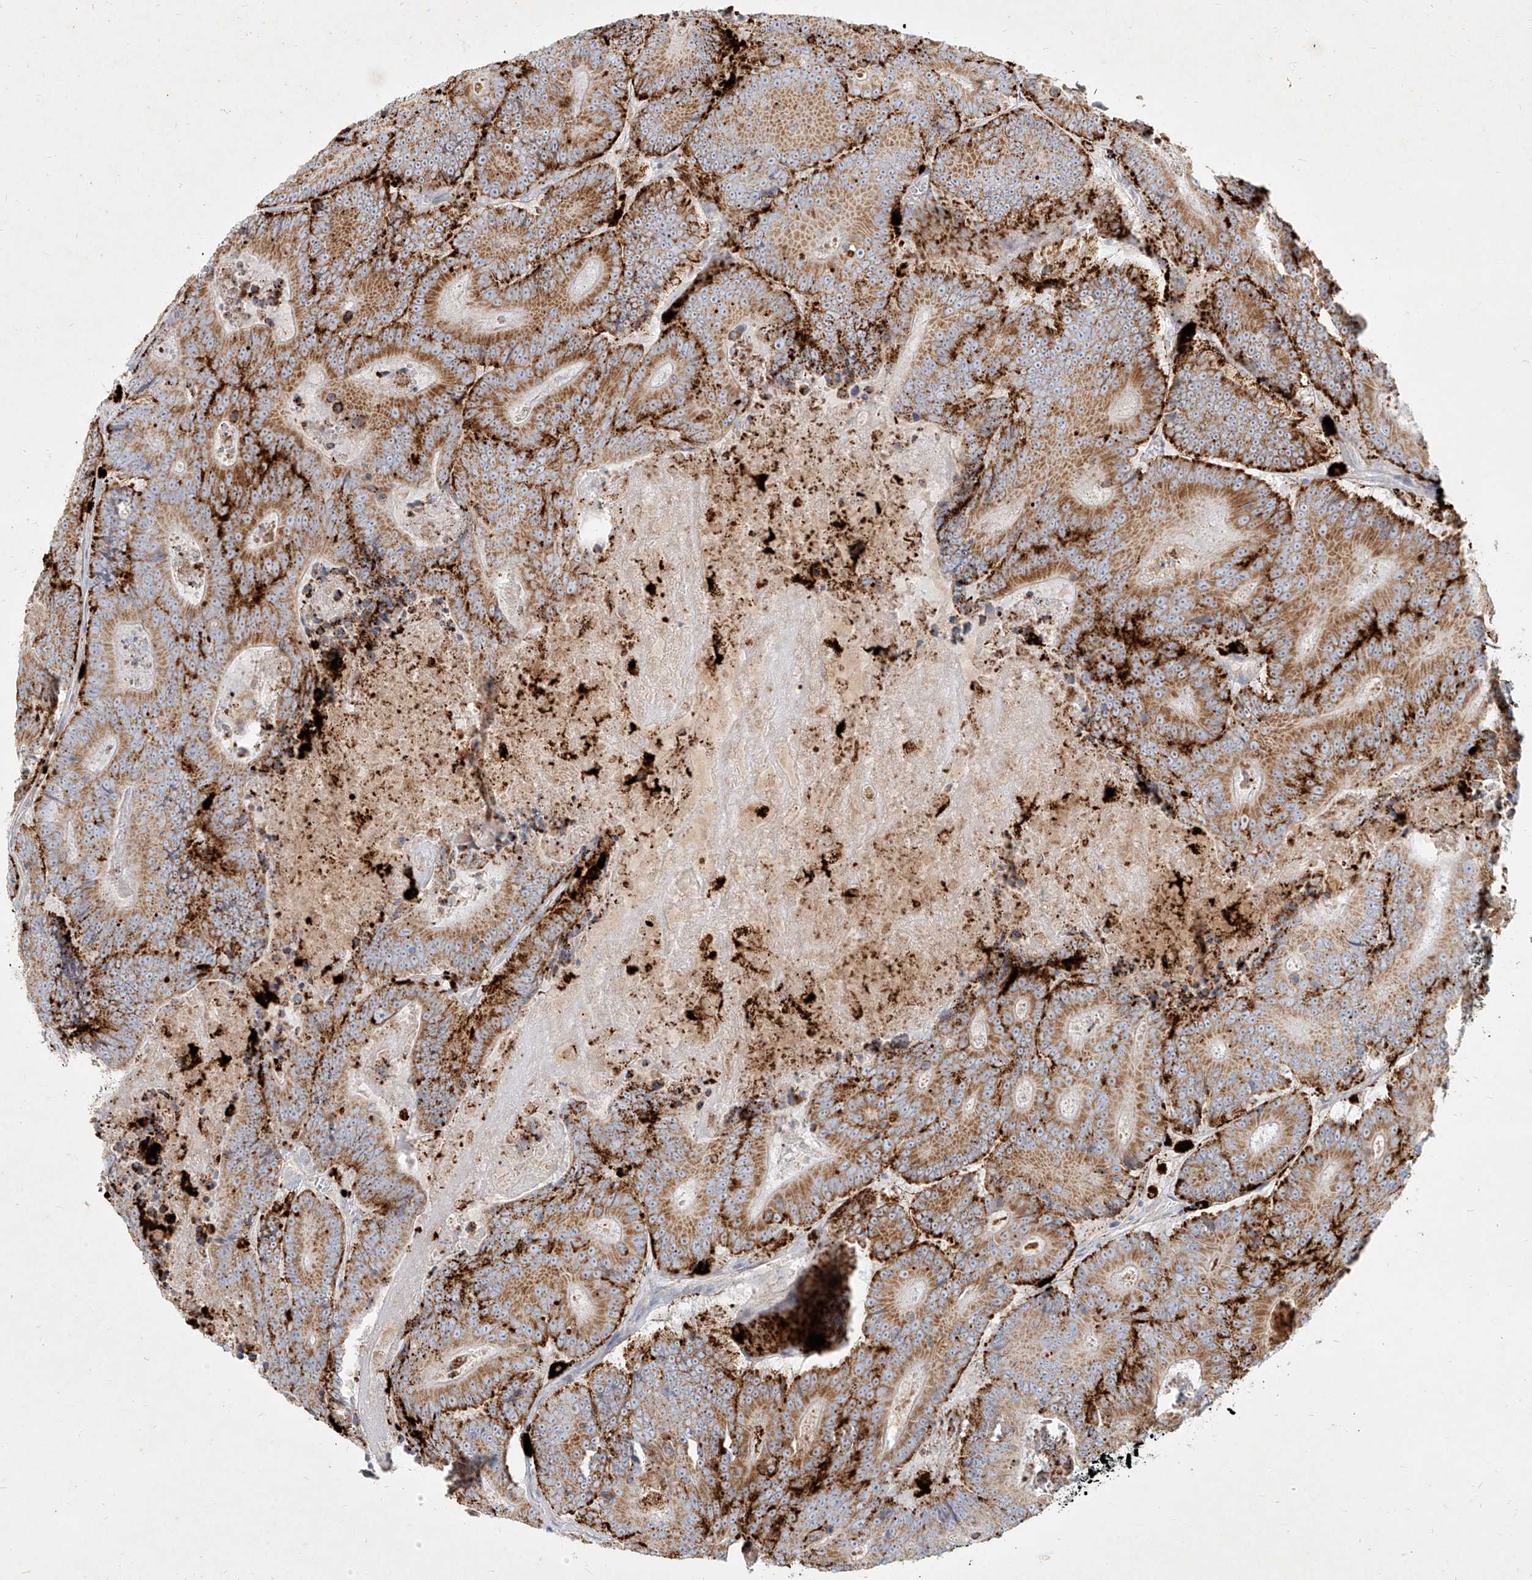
{"staining": {"intensity": "moderate", "quantity": ">75%", "location": "cytoplasmic/membranous"}, "tissue": "colorectal cancer", "cell_type": "Tumor cells", "image_type": "cancer", "snomed": [{"axis": "morphology", "description": "Adenocarcinoma, NOS"}, {"axis": "topography", "description": "Colon"}], "caption": "Immunohistochemical staining of human adenocarcinoma (colorectal) exhibits medium levels of moderate cytoplasmic/membranous expression in about >75% of tumor cells.", "gene": "MTX2", "patient": {"sex": "male", "age": 83}}